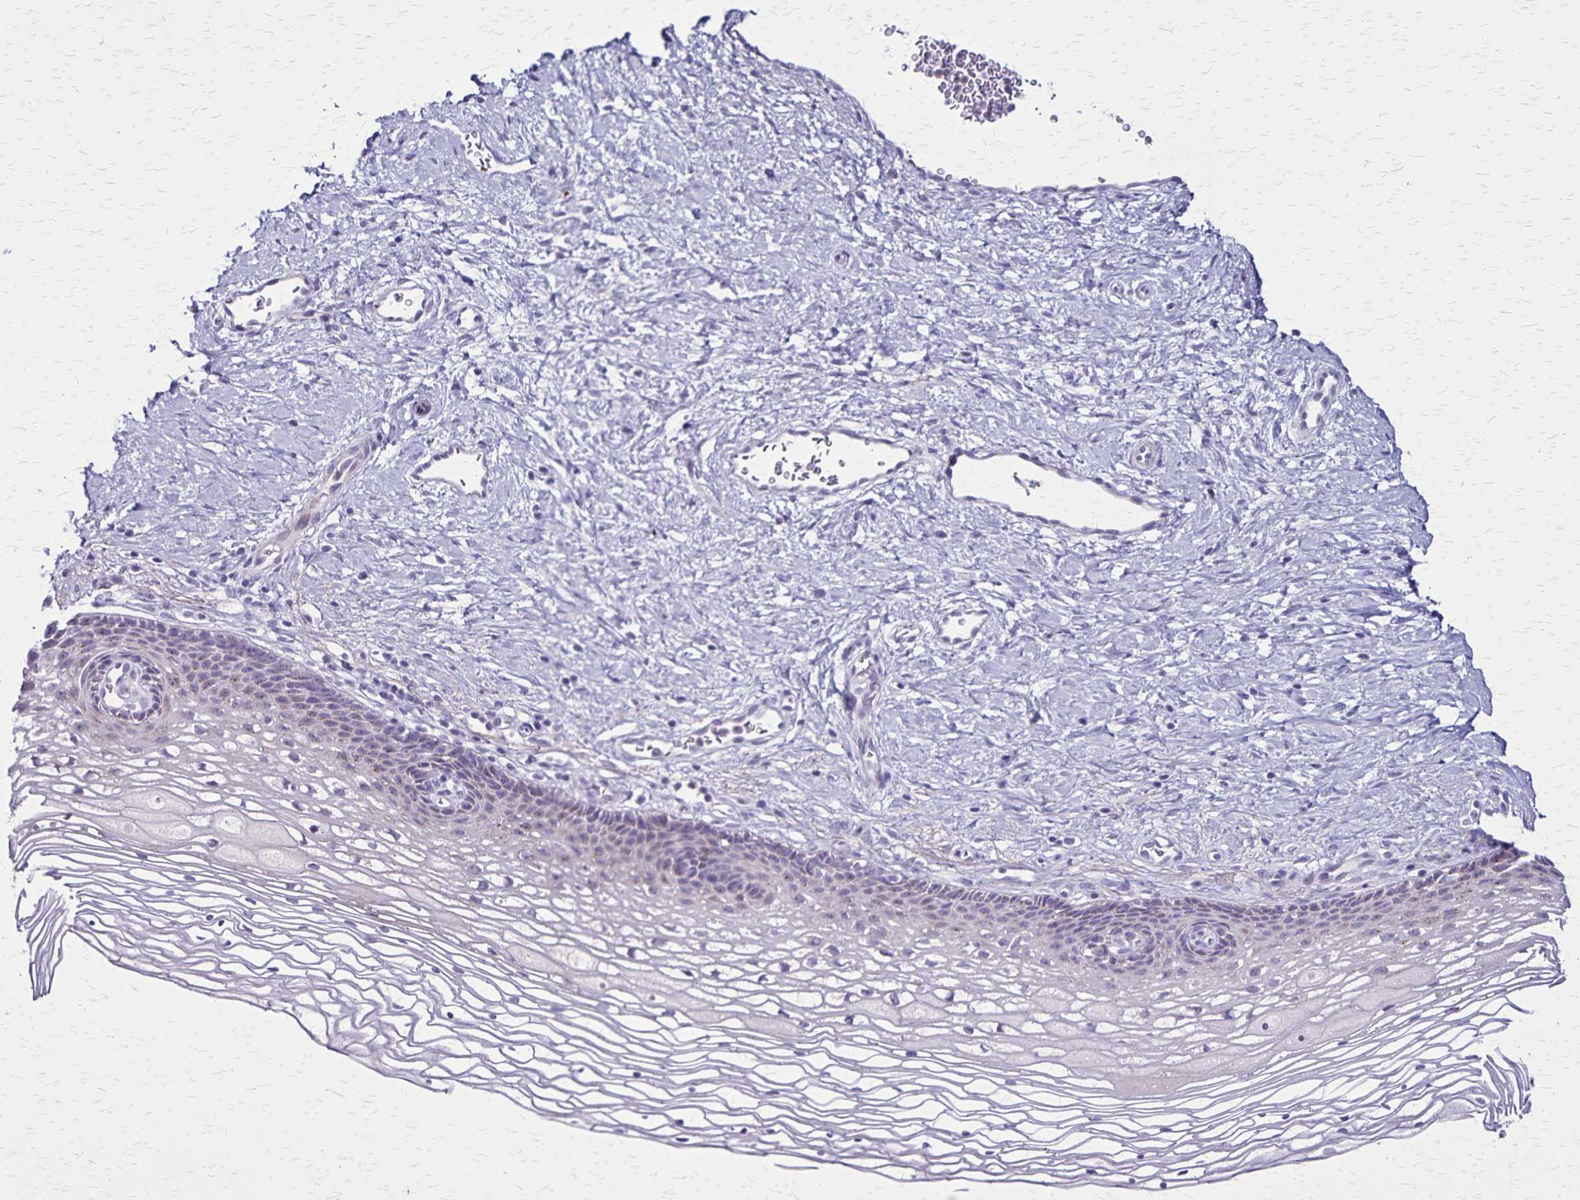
{"staining": {"intensity": "negative", "quantity": "none", "location": "none"}, "tissue": "cervix", "cell_type": "Glandular cells", "image_type": "normal", "snomed": [{"axis": "morphology", "description": "Normal tissue, NOS"}, {"axis": "topography", "description": "Cervix"}], "caption": "Normal cervix was stained to show a protein in brown. There is no significant expression in glandular cells. (Stains: DAB (3,3'-diaminobenzidine) immunohistochemistry (IHC) with hematoxylin counter stain, Microscopy: brightfield microscopy at high magnification).", "gene": "OR51B5", "patient": {"sex": "female", "age": 34}}